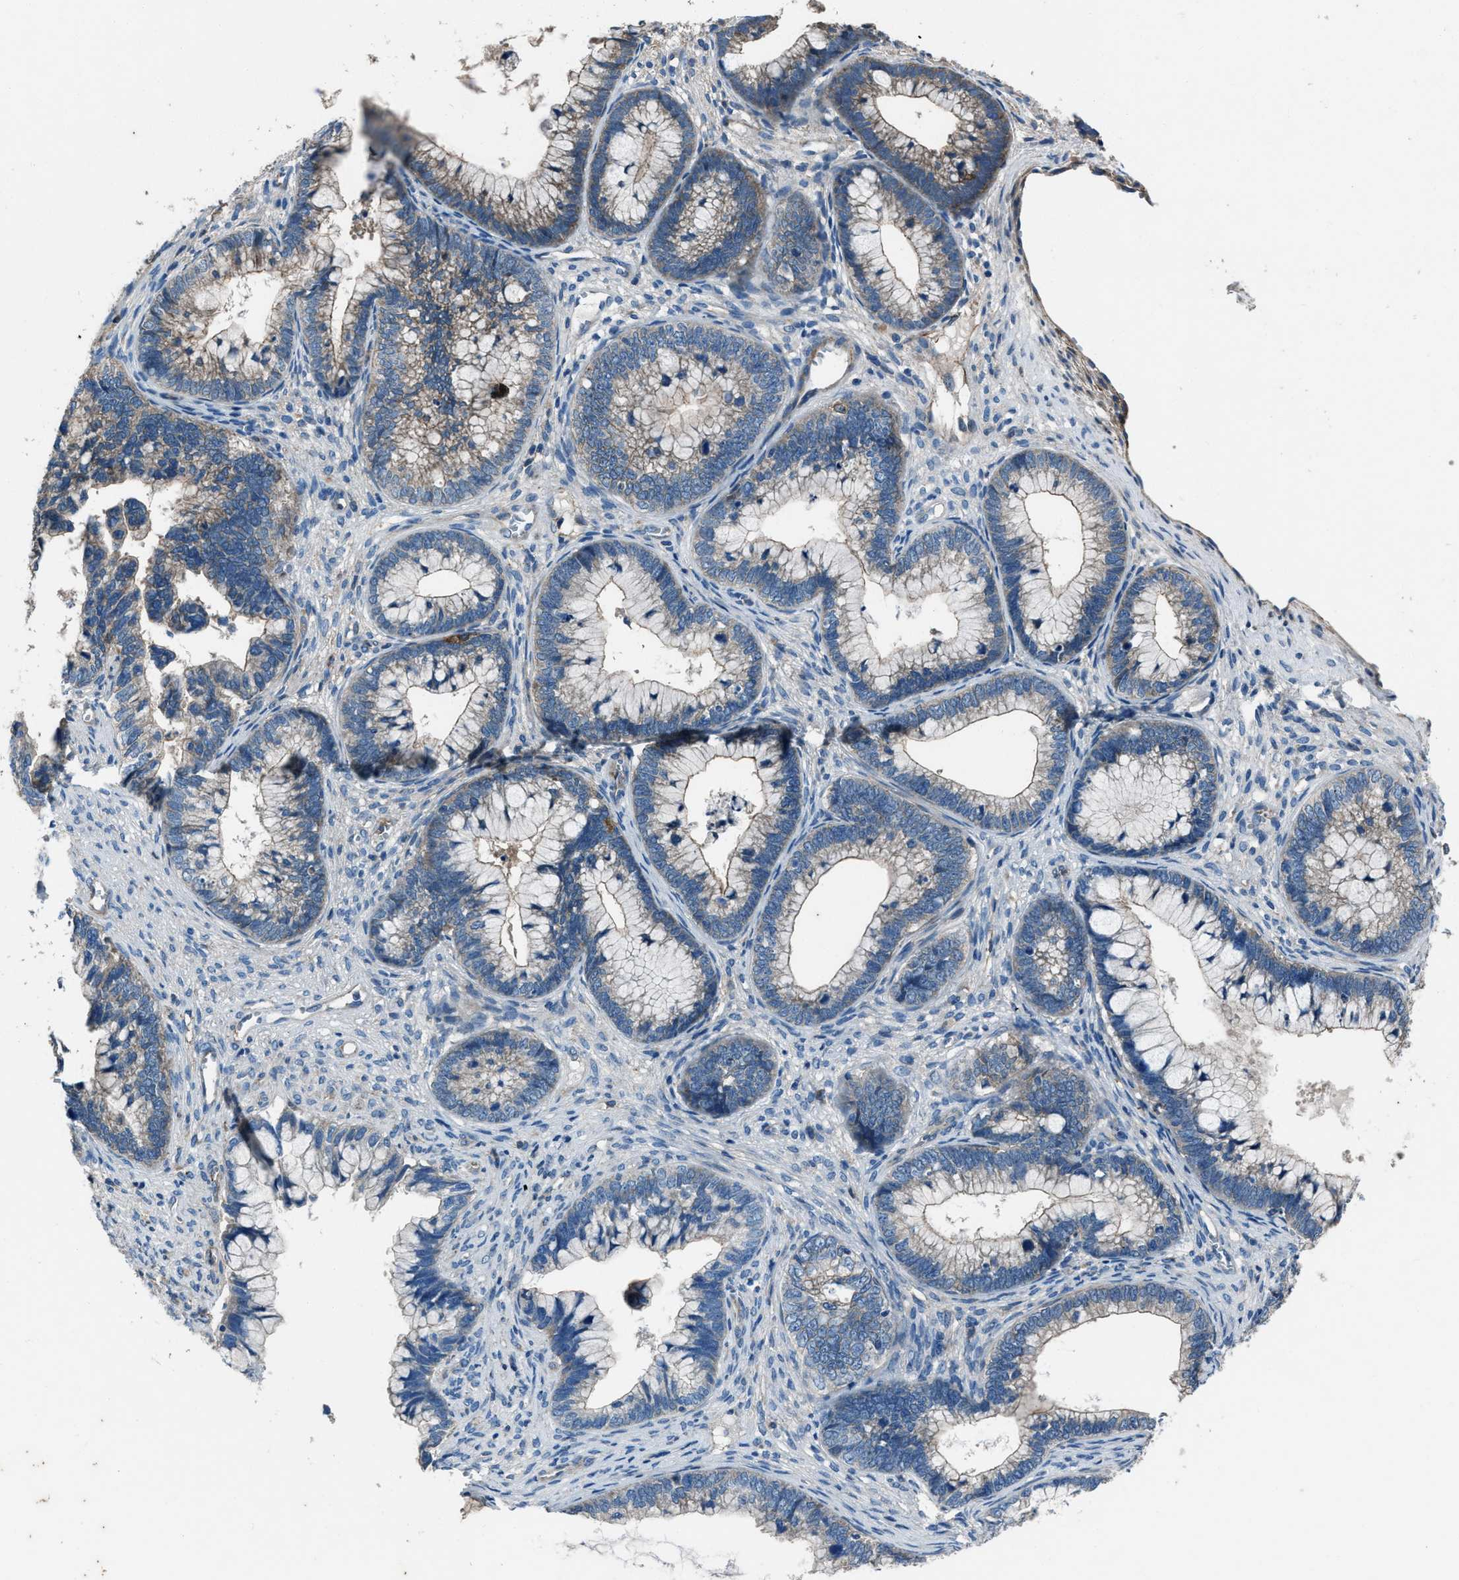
{"staining": {"intensity": "moderate", "quantity": "<25%", "location": "cytoplasmic/membranous"}, "tissue": "cervical cancer", "cell_type": "Tumor cells", "image_type": "cancer", "snomed": [{"axis": "morphology", "description": "Adenocarcinoma, NOS"}, {"axis": "topography", "description": "Cervix"}], "caption": "Immunohistochemical staining of human cervical cancer (adenocarcinoma) reveals low levels of moderate cytoplasmic/membranous protein positivity in approximately <25% of tumor cells.", "gene": "SVIL", "patient": {"sex": "female", "age": 44}}